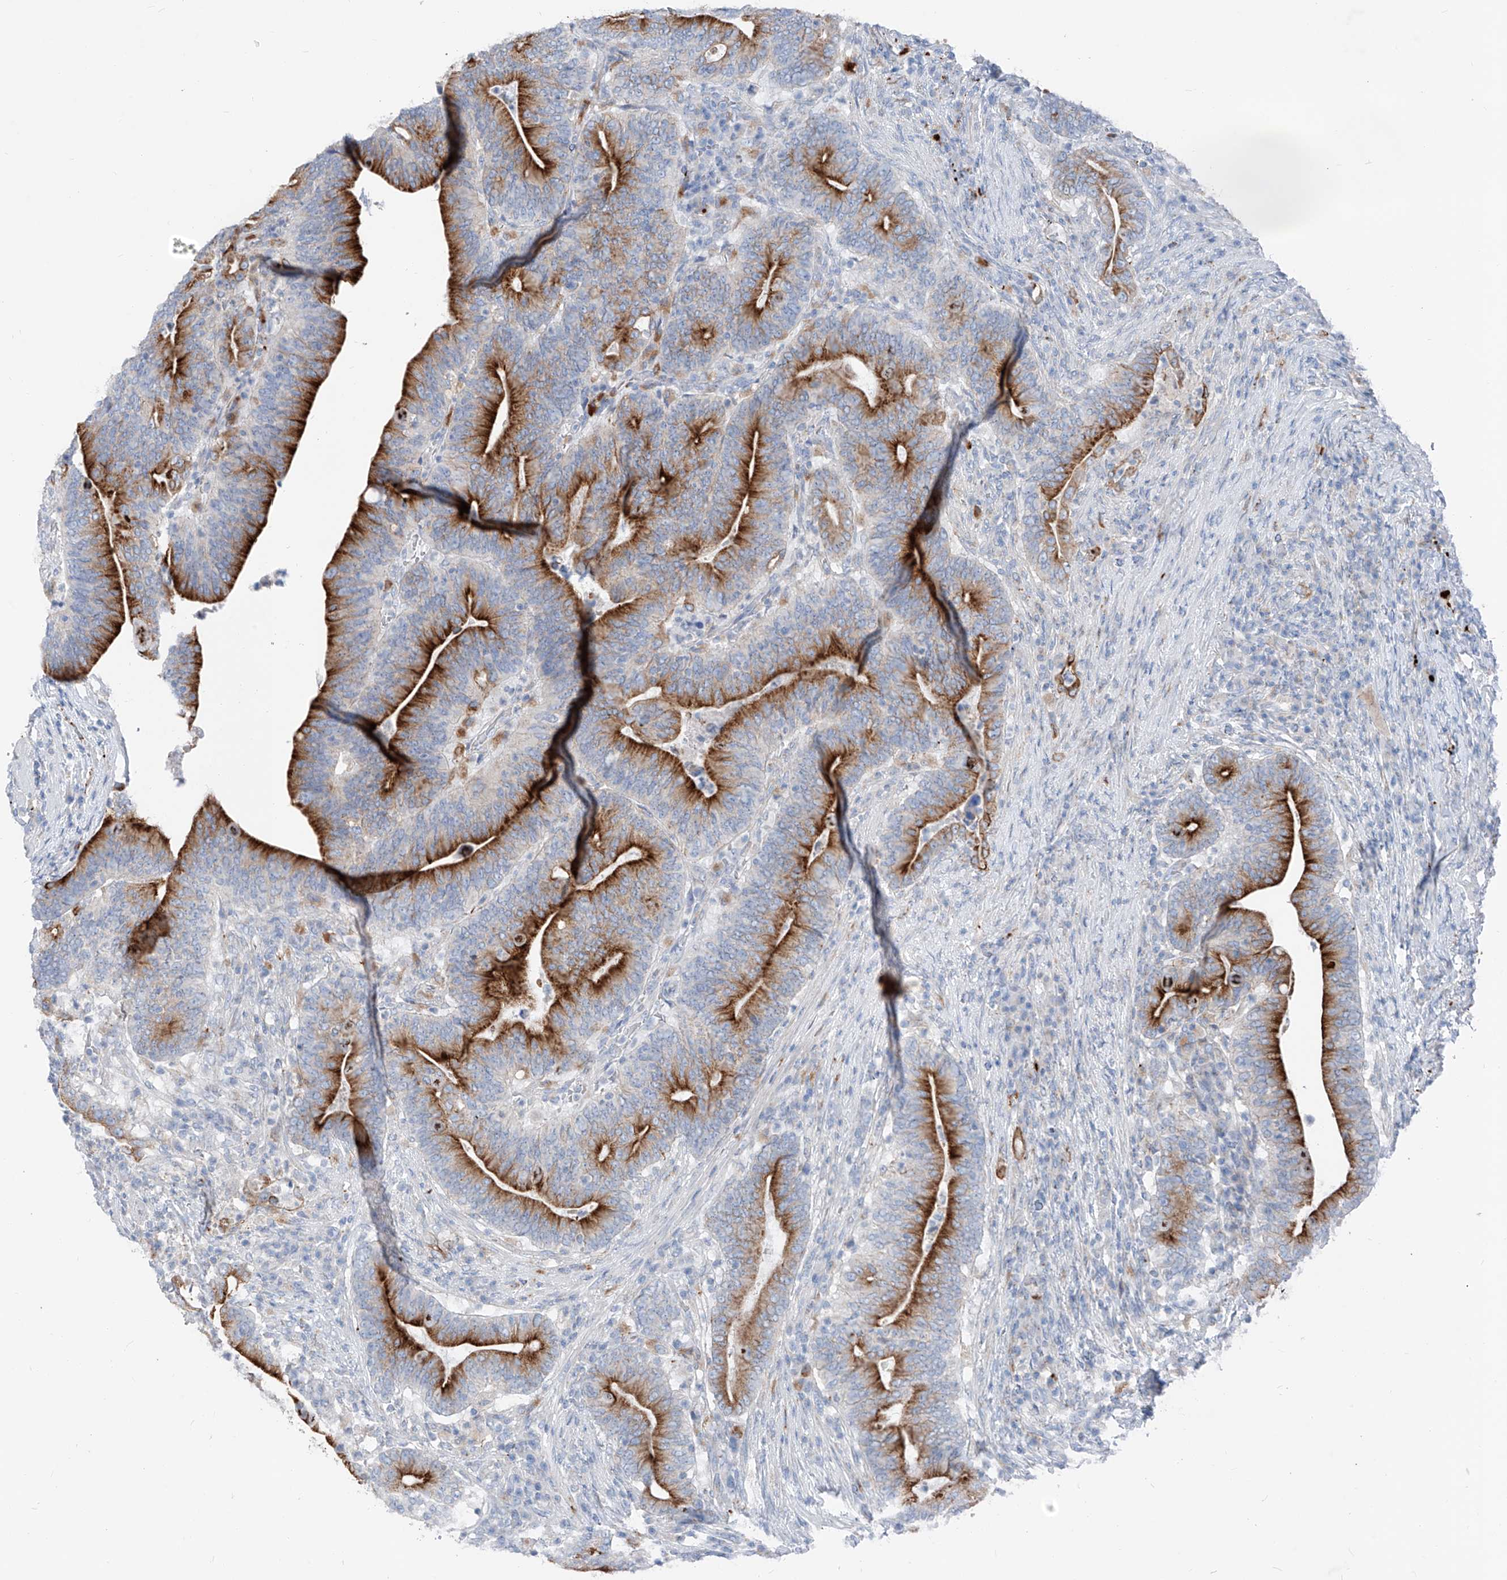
{"staining": {"intensity": "strong", "quantity": "25%-75%", "location": "cytoplasmic/membranous"}, "tissue": "colorectal cancer", "cell_type": "Tumor cells", "image_type": "cancer", "snomed": [{"axis": "morphology", "description": "Adenocarcinoma, NOS"}, {"axis": "topography", "description": "Colon"}], "caption": "Strong cytoplasmic/membranous positivity for a protein is appreciated in approximately 25%-75% of tumor cells of adenocarcinoma (colorectal) using immunohistochemistry (IHC).", "gene": "GPR137C", "patient": {"sex": "female", "age": 66}}